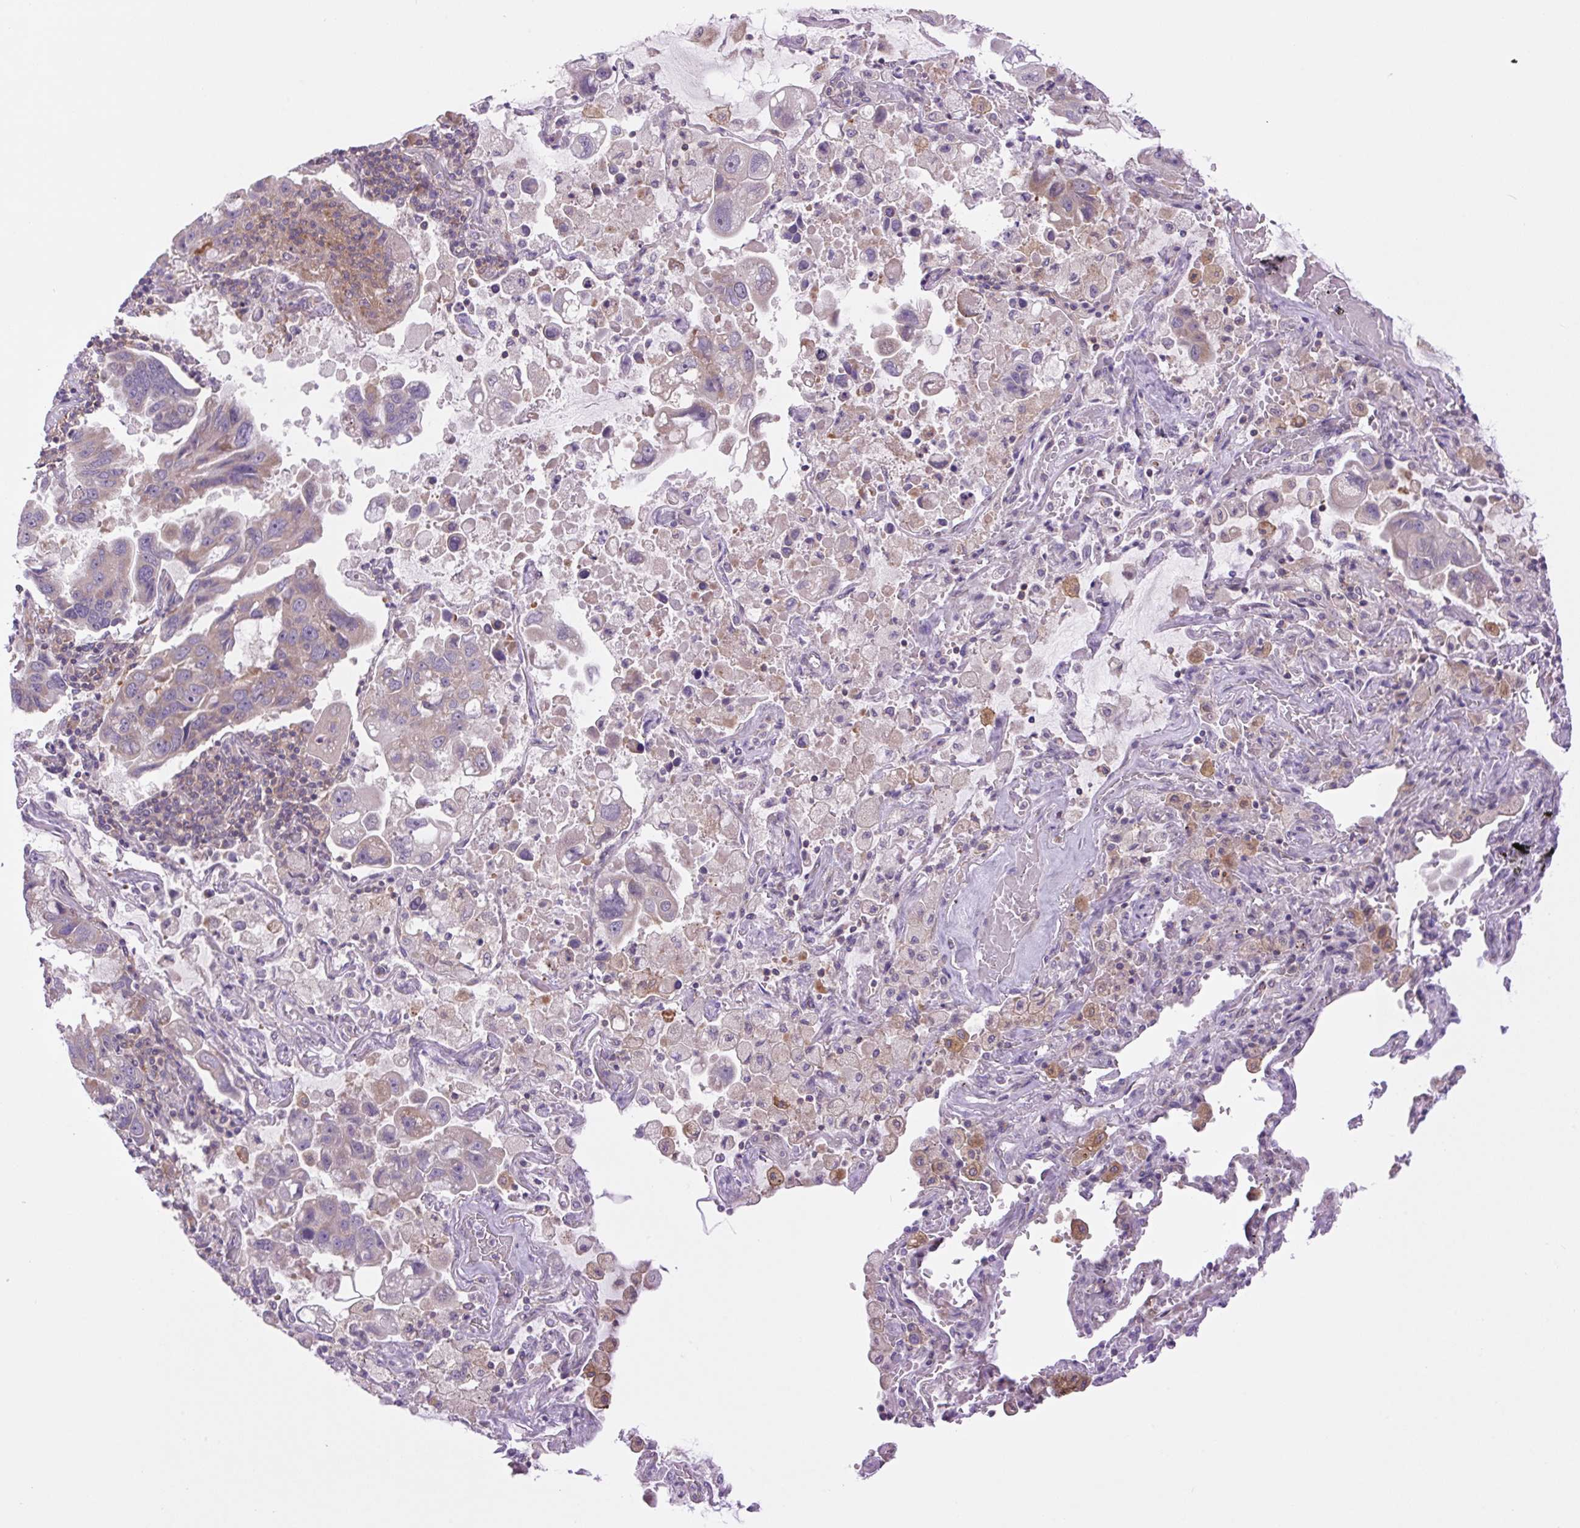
{"staining": {"intensity": "weak", "quantity": "25%-75%", "location": "cytoplasmic/membranous"}, "tissue": "lung cancer", "cell_type": "Tumor cells", "image_type": "cancer", "snomed": [{"axis": "morphology", "description": "Adenocarcinoma, NOS"}, {"axis": "topography", "description": "Lung"}], "caption": "Lung cancer (adenocarcinoma) was stained to show a protein in brown. There is low levels of weak cytoplasmic/membranous expression in approximately 25%-75% of tumor cells.", "gene": "MINK1", "patient": {"sex": "male", "age": 64}}